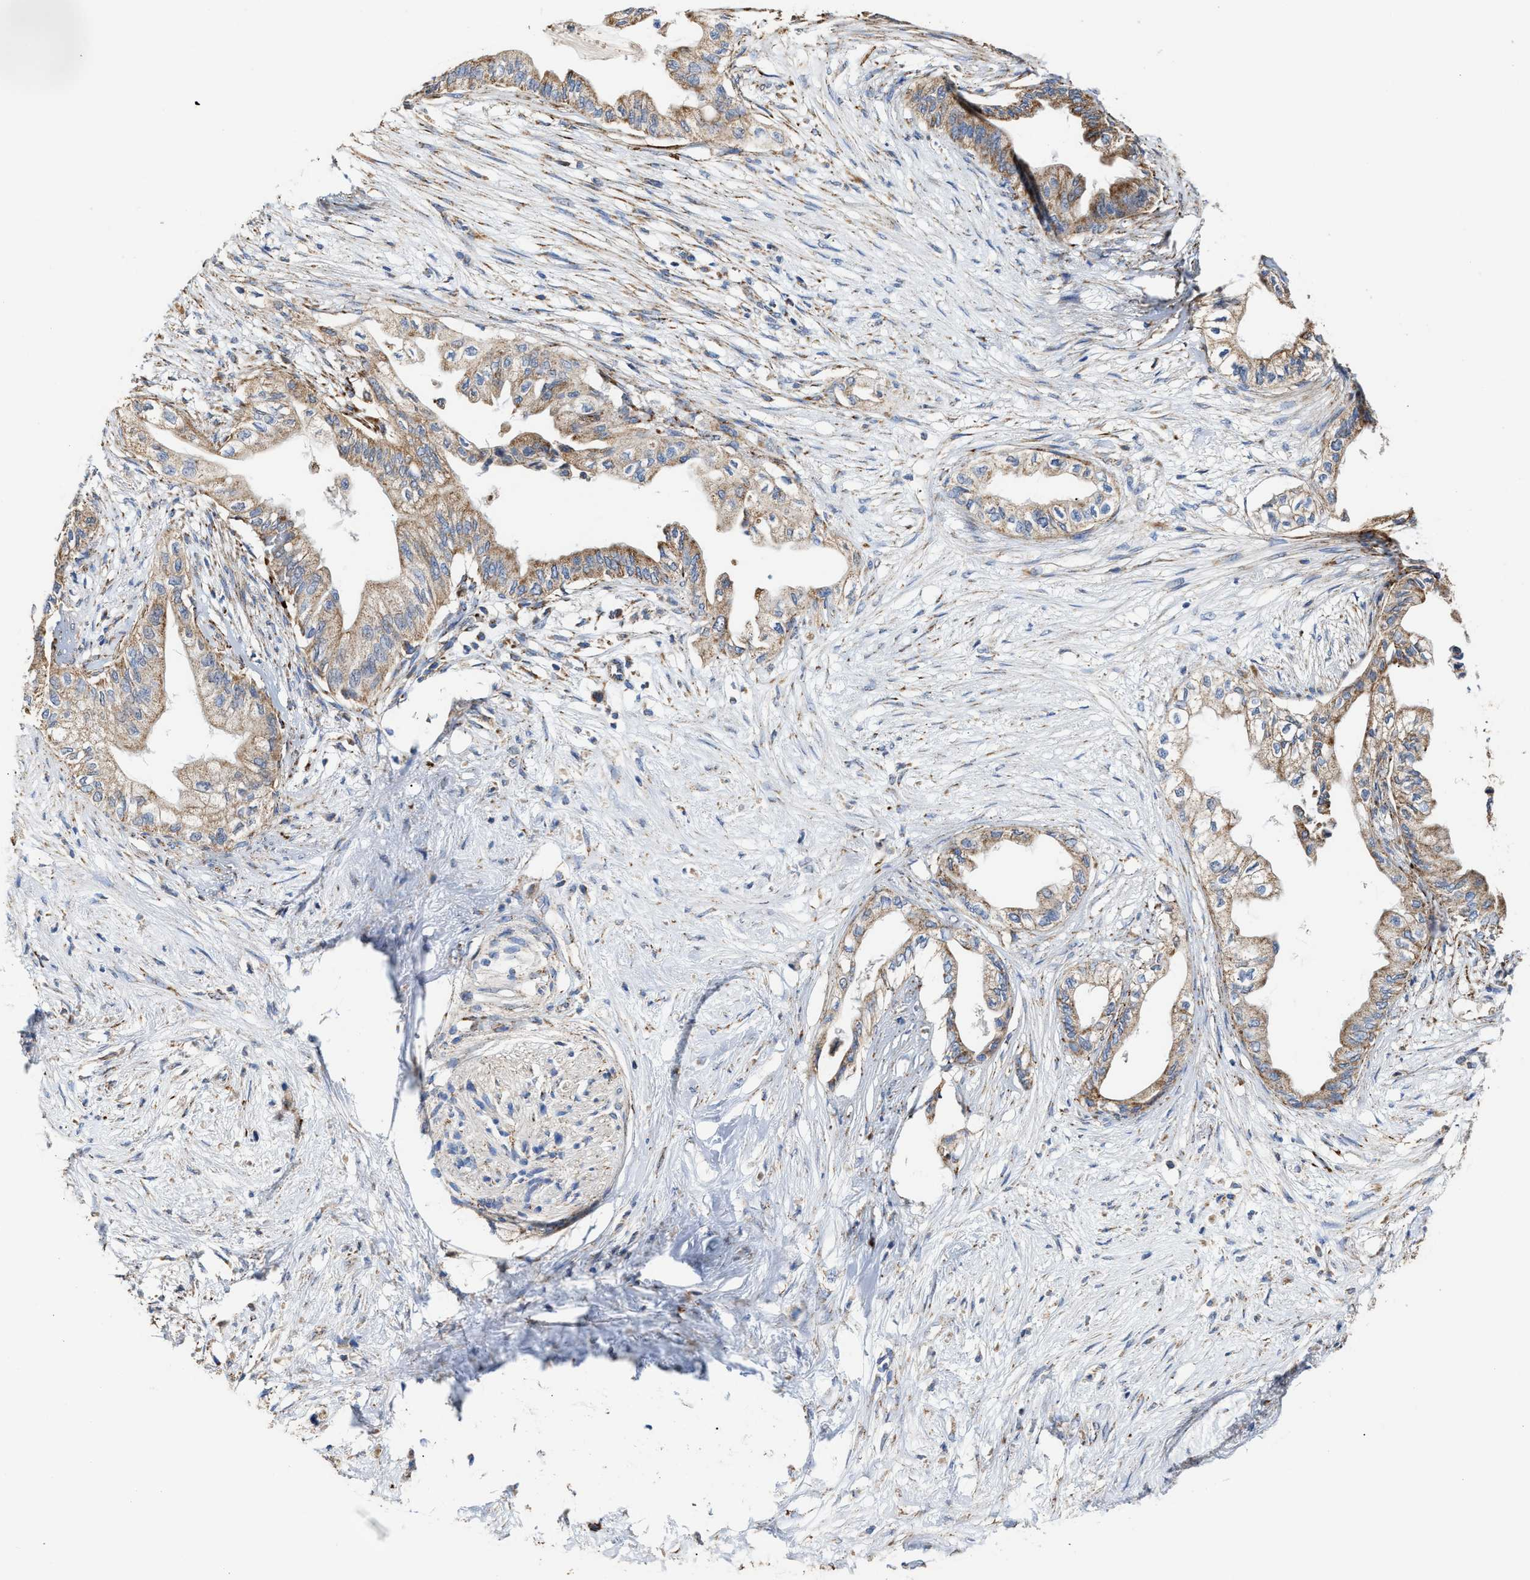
{"staining": {"intensity": "moderate", "quantity": ">75%", "location": "cytoplasmic/membranous"}, "tissue": "pancreatic cancer", "cell_type": "Tumor cells", "image_type": "cancer", "snomed": [{"axis": "morphology", "description": "Normal tissue, NOS"}, {"axis": "morphology", "description": "Adenocarcinoma, NOS"}, {"axis": "topography", "description": "Pancreas"}, {"axis": "topography", "description": "Duodenum"}], "caption": "Pancreatic cancer (adenocarcinoma) stained with a brown dye shows moderate cytoplasmic/membranous positive positivity in about >75% of tumor cells.", "gene": "MECR", "patient": {"sex": "female", "age": 60}}